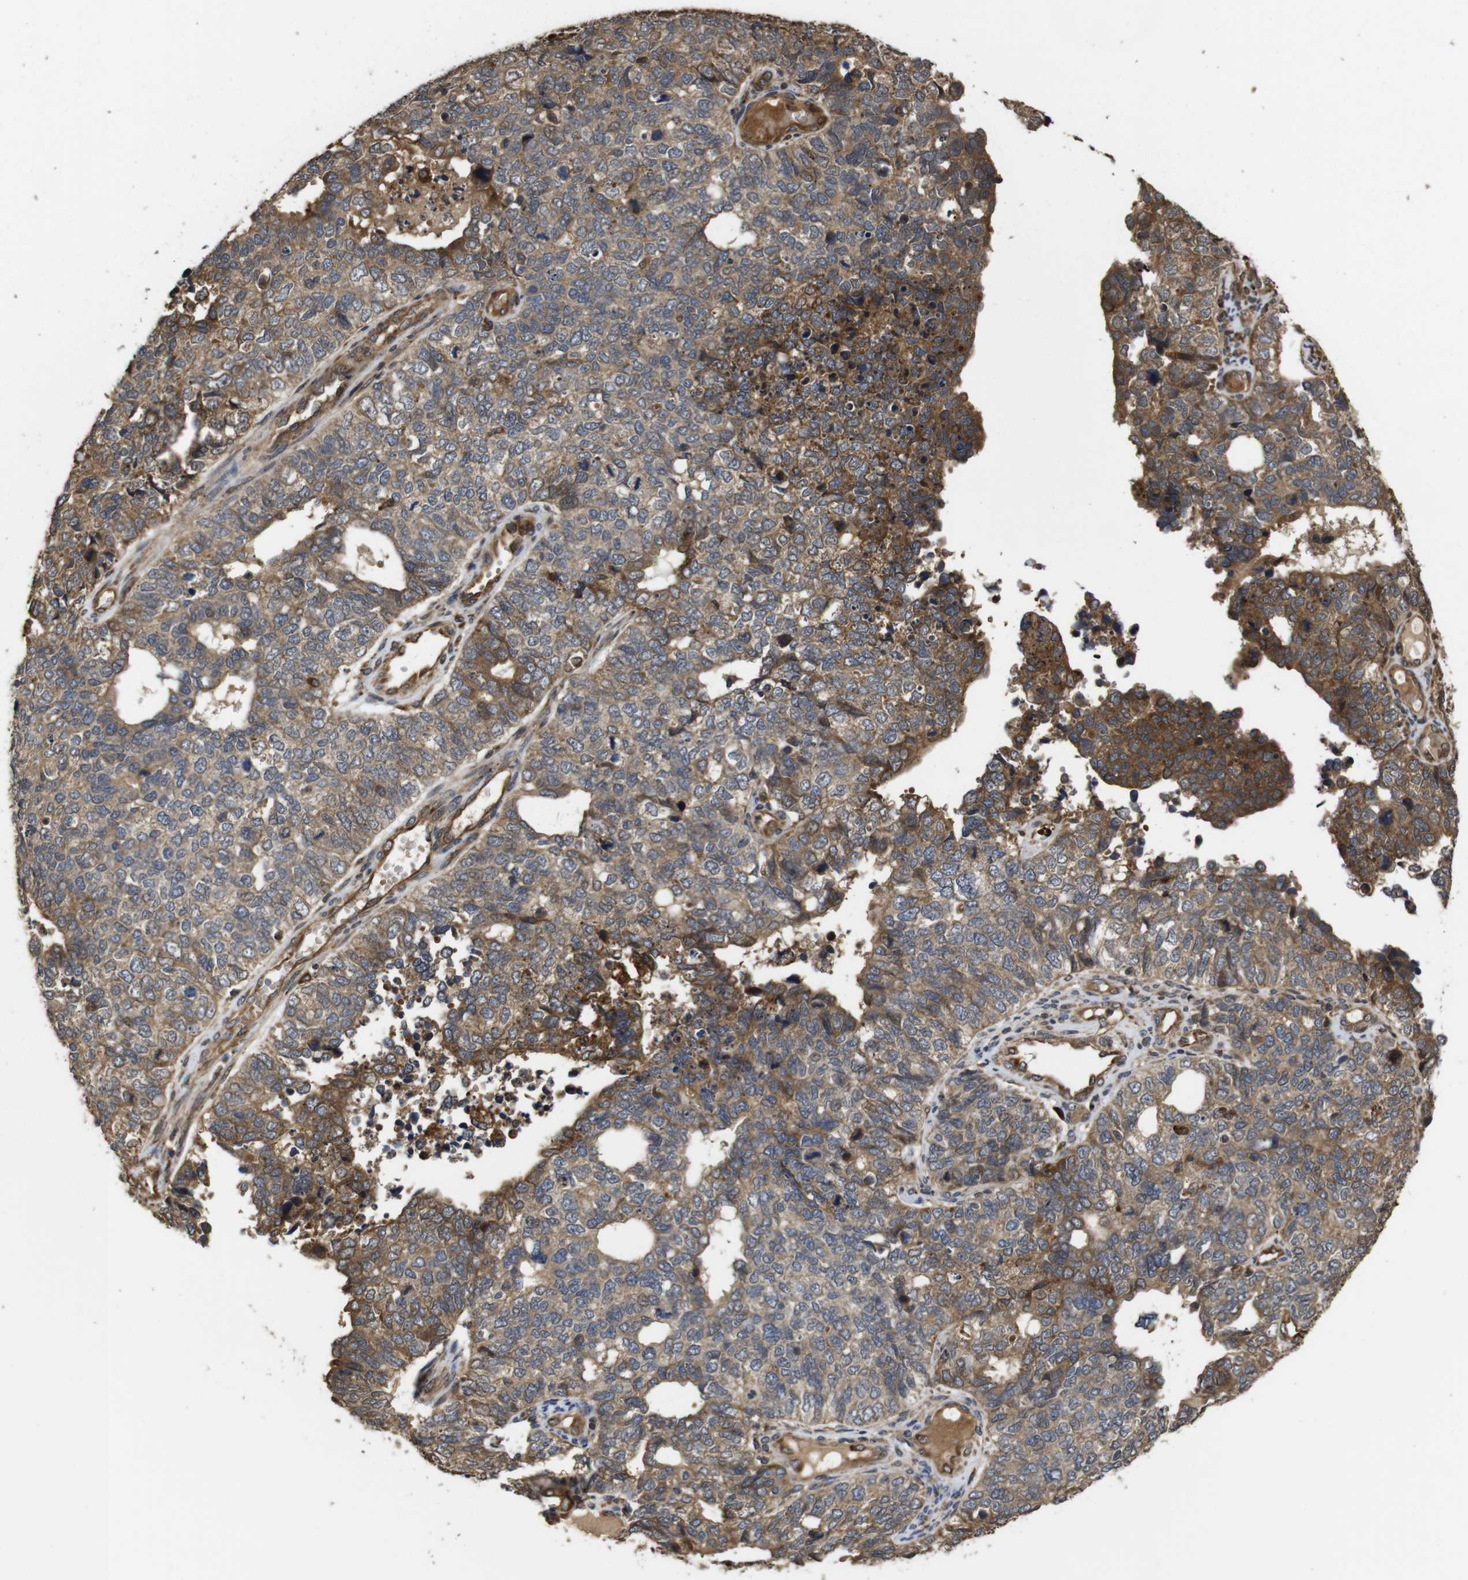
{"staining": {"intensity": "moderate", "quantity": ">75%", "location": "cytoplasmic/membranous"}, "tissue": "cervical cancer", "cell_type": "Tumor cells", "image_type": "cancer", "snomed": [{"axis": "morphology", "description": "Squamous cell carcinoma, NOS"}, {"axis": "topography", "description": "Cervix"}], "caption": "Moderate cytoplasmic/membranous staining for a protein is appreciated in approximately >75% of tumor cells of cervical cancer (squamous cell carcinoma) using immunohistochemistry (IHC).", "gene": "PTPN14", "patient": {"sex": "female", "age": 63}}